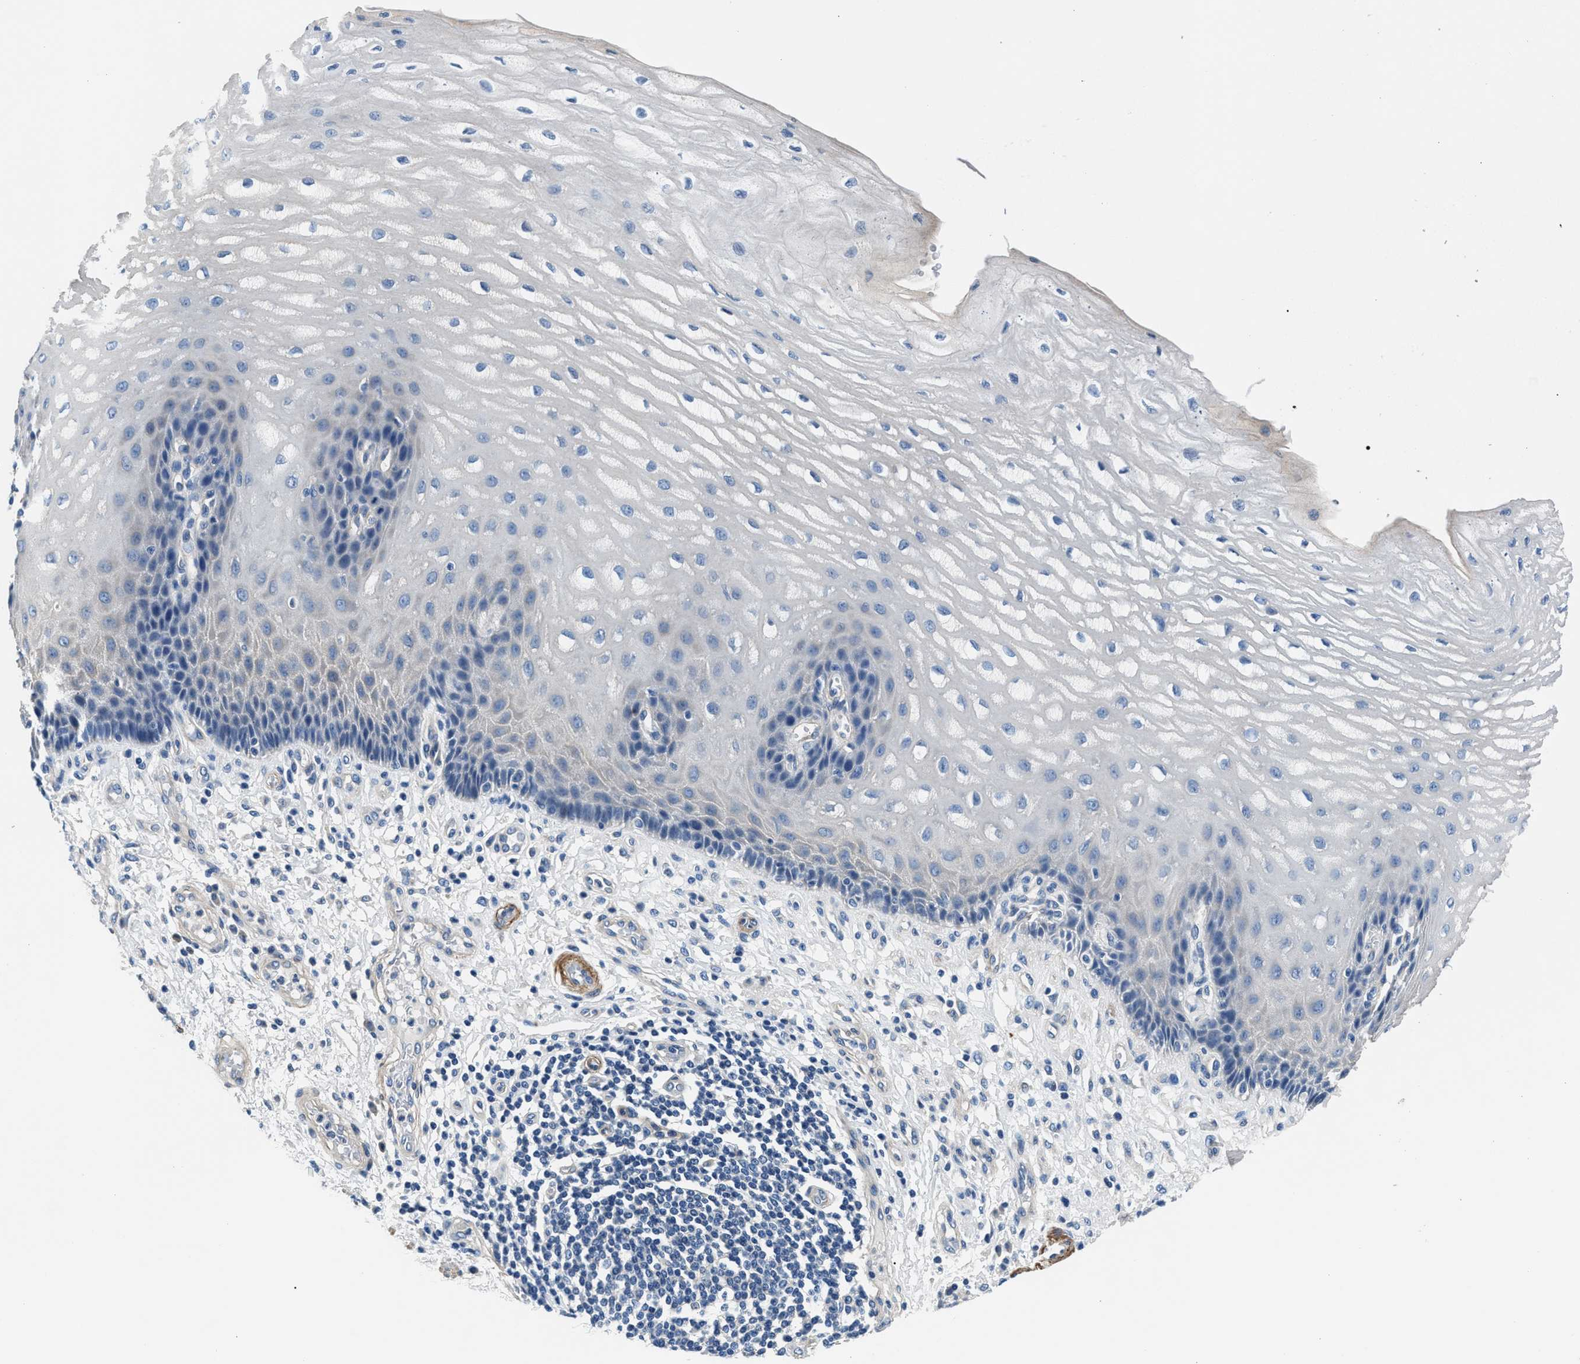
{"staining": {"intensity": "negative", "quantity": "none", "location": "none"}, "tissue": "esophagus", "cell_type": "Squamous epithelial cells", "image_type": "normal", "snomed": [{"axis": "morphology", "description": "Normal tissue, NOS"}, {"axis": "topography", "description": "Esophagus"}], "caption": "Human esophagus stained for a protein using immunohistochemistry (IHC) reveals no expression in squamous epithelial cells.", "gene": "CDRT4", "patient": {"sex": "male", "age": 54}}